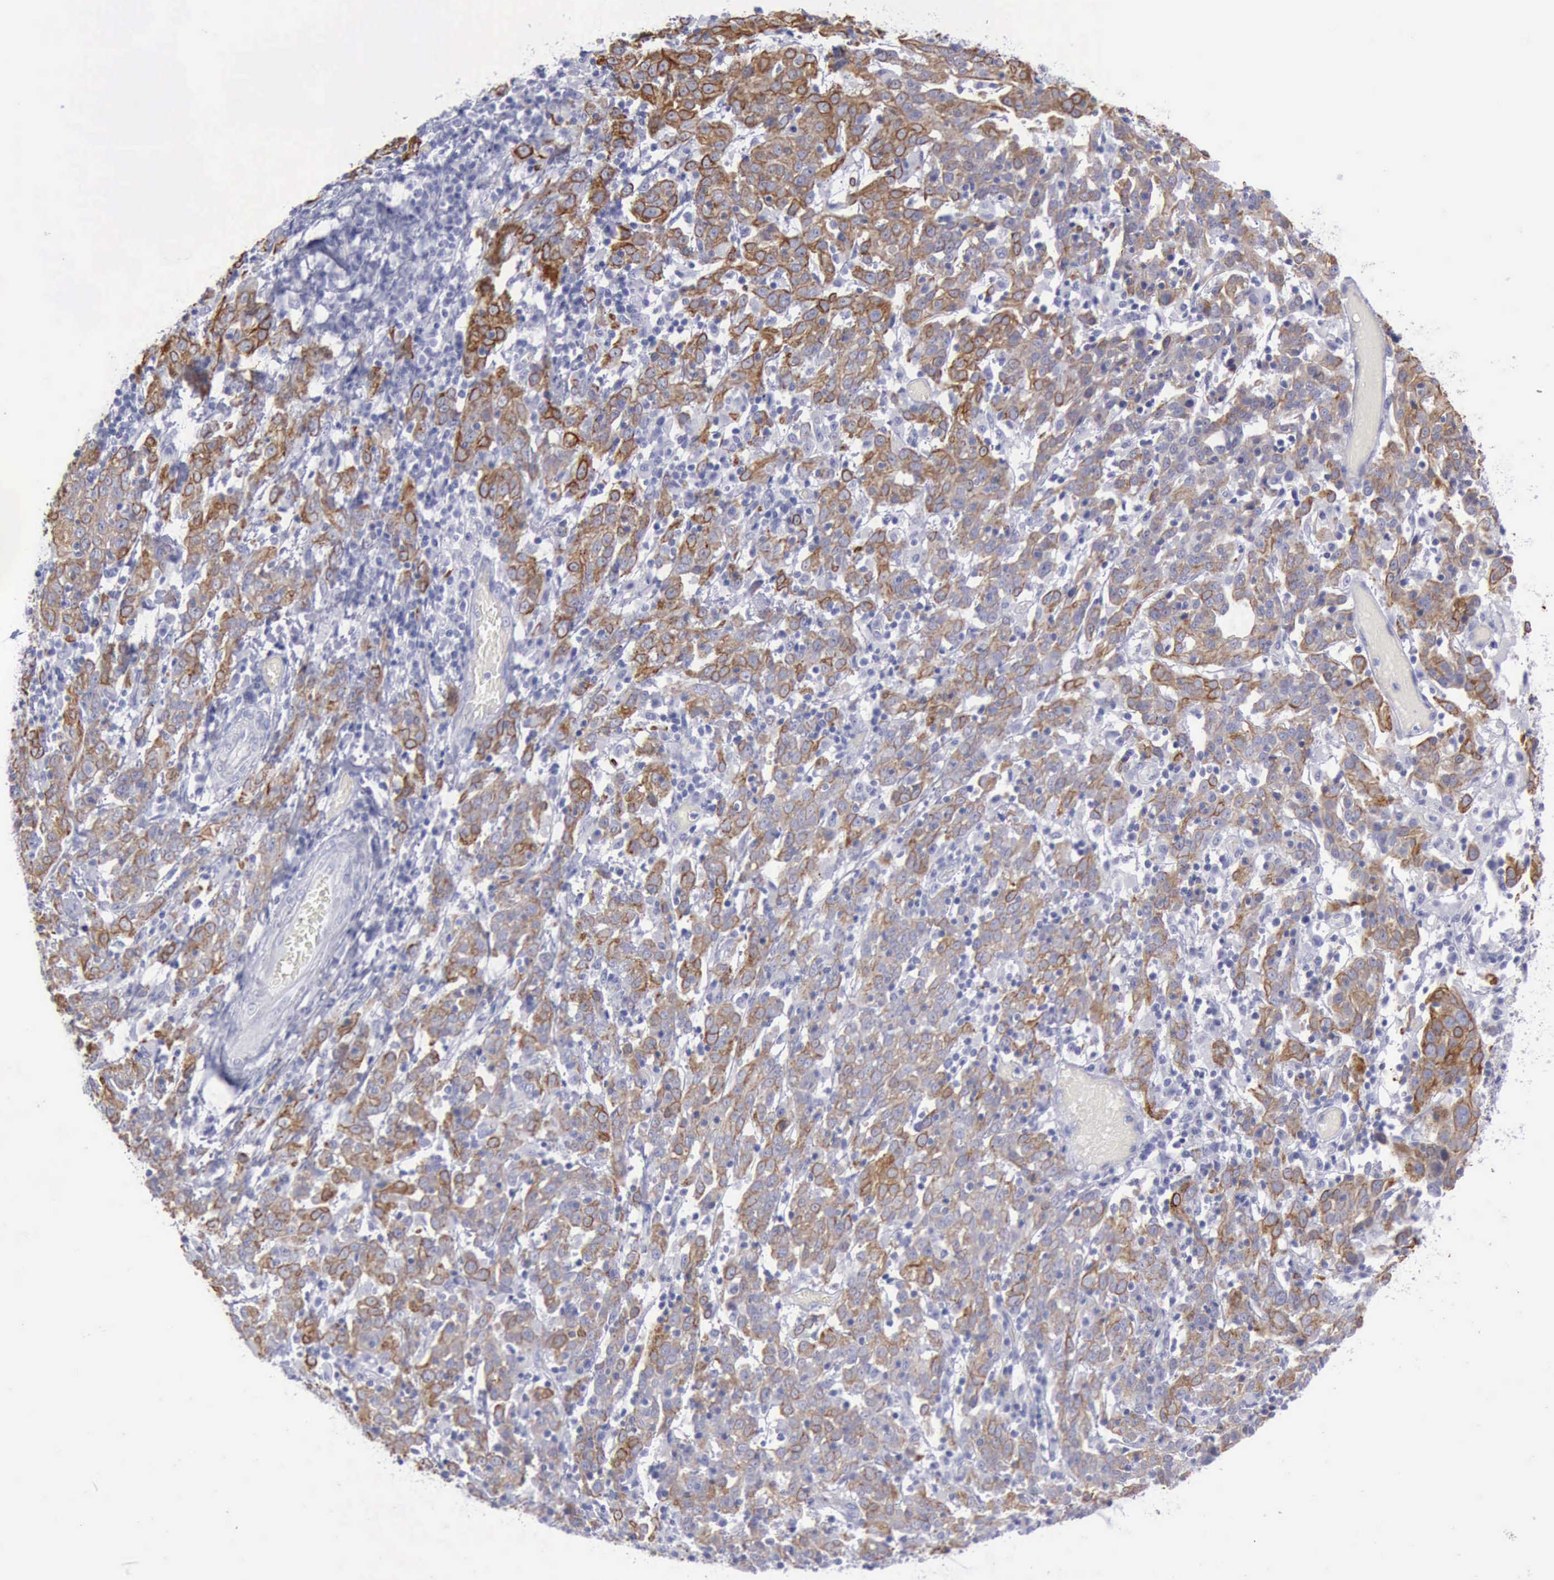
{"staining": {"intensity": "moderate", "quantity": "25%-75%", "location": "cytoplasmic/membranous"}, "tissue": "cervical cancer", "cell_type": "Tumor cells", "image_type": "cancer", "snomed": [{"axis": "morphology", "description": "Normal tissue, NOS"}, {"axis": "morphology", "description": "Squamous cell carcinoma, NOS"}, {"axis": "topography", "description": "Cervix"}], "caption": "Immunohistochemical staining of human cervical squamous cell carcinoma demonstrates moderate cytoplasmic/membranous protein positivity in about 25%-75% of tumor cells. (Stains: DAB in brown, nuclei in blue, Microscopy: brightfield microscopy at high magnification).", "gene": "KRT13", "patient": {"sex": "female", "age": 67}}